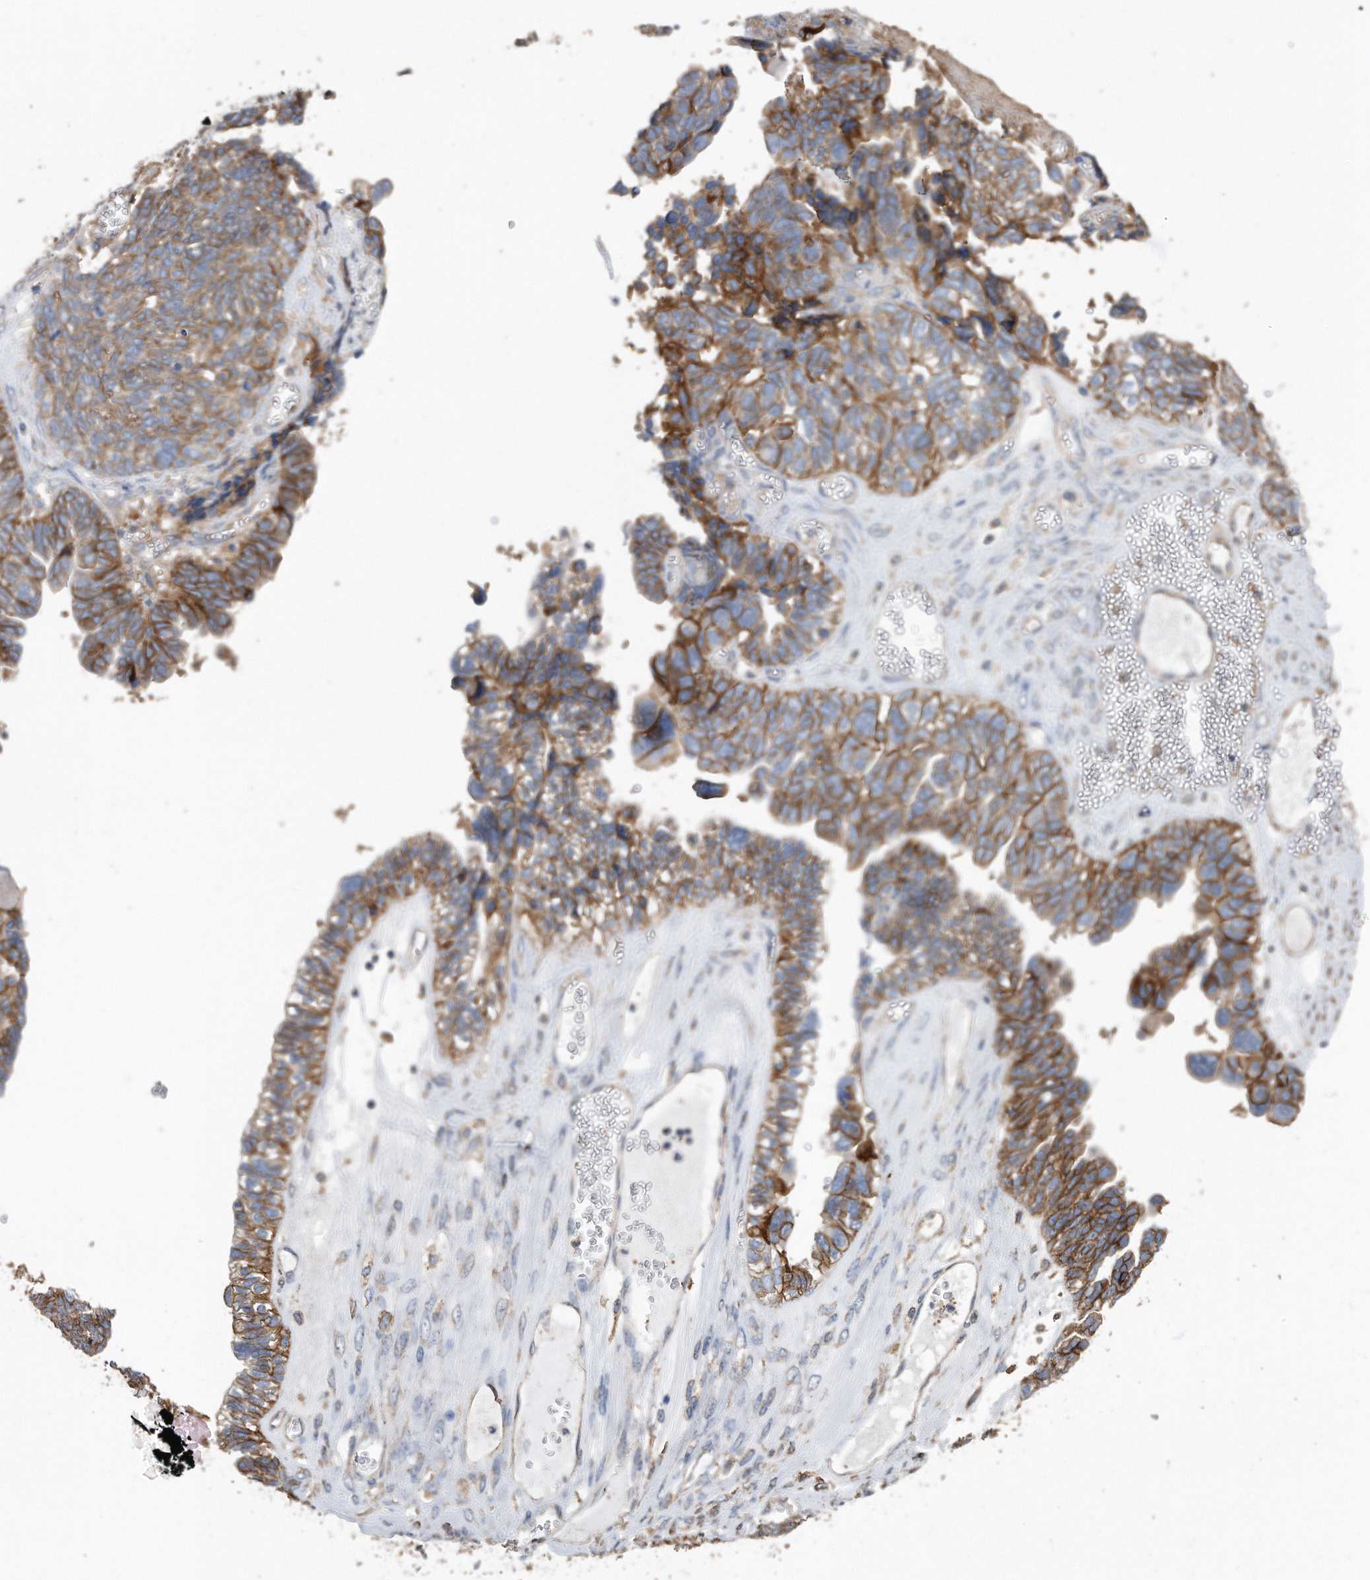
{"staining": {"intensity": "moderate", "quantity": ">75%", "location": "cytoplasmic/membranous"}, "tissue": "ovarian cancer", "cell_type": "Tumor cells", "image_type": "cancer", "snomed": [{"axis": "morphology", "description": "Cystadenocarcinoma, serous, NOS"}, {"axis": "topography", "description": "Ovary"}], "caption": "Ovarian serous cystadenocarcinoma stained with a protein marker shows moderate staining in tumor cells.", "gene": "CDCP1", "patient": {"sex": "female", "age": 79}}